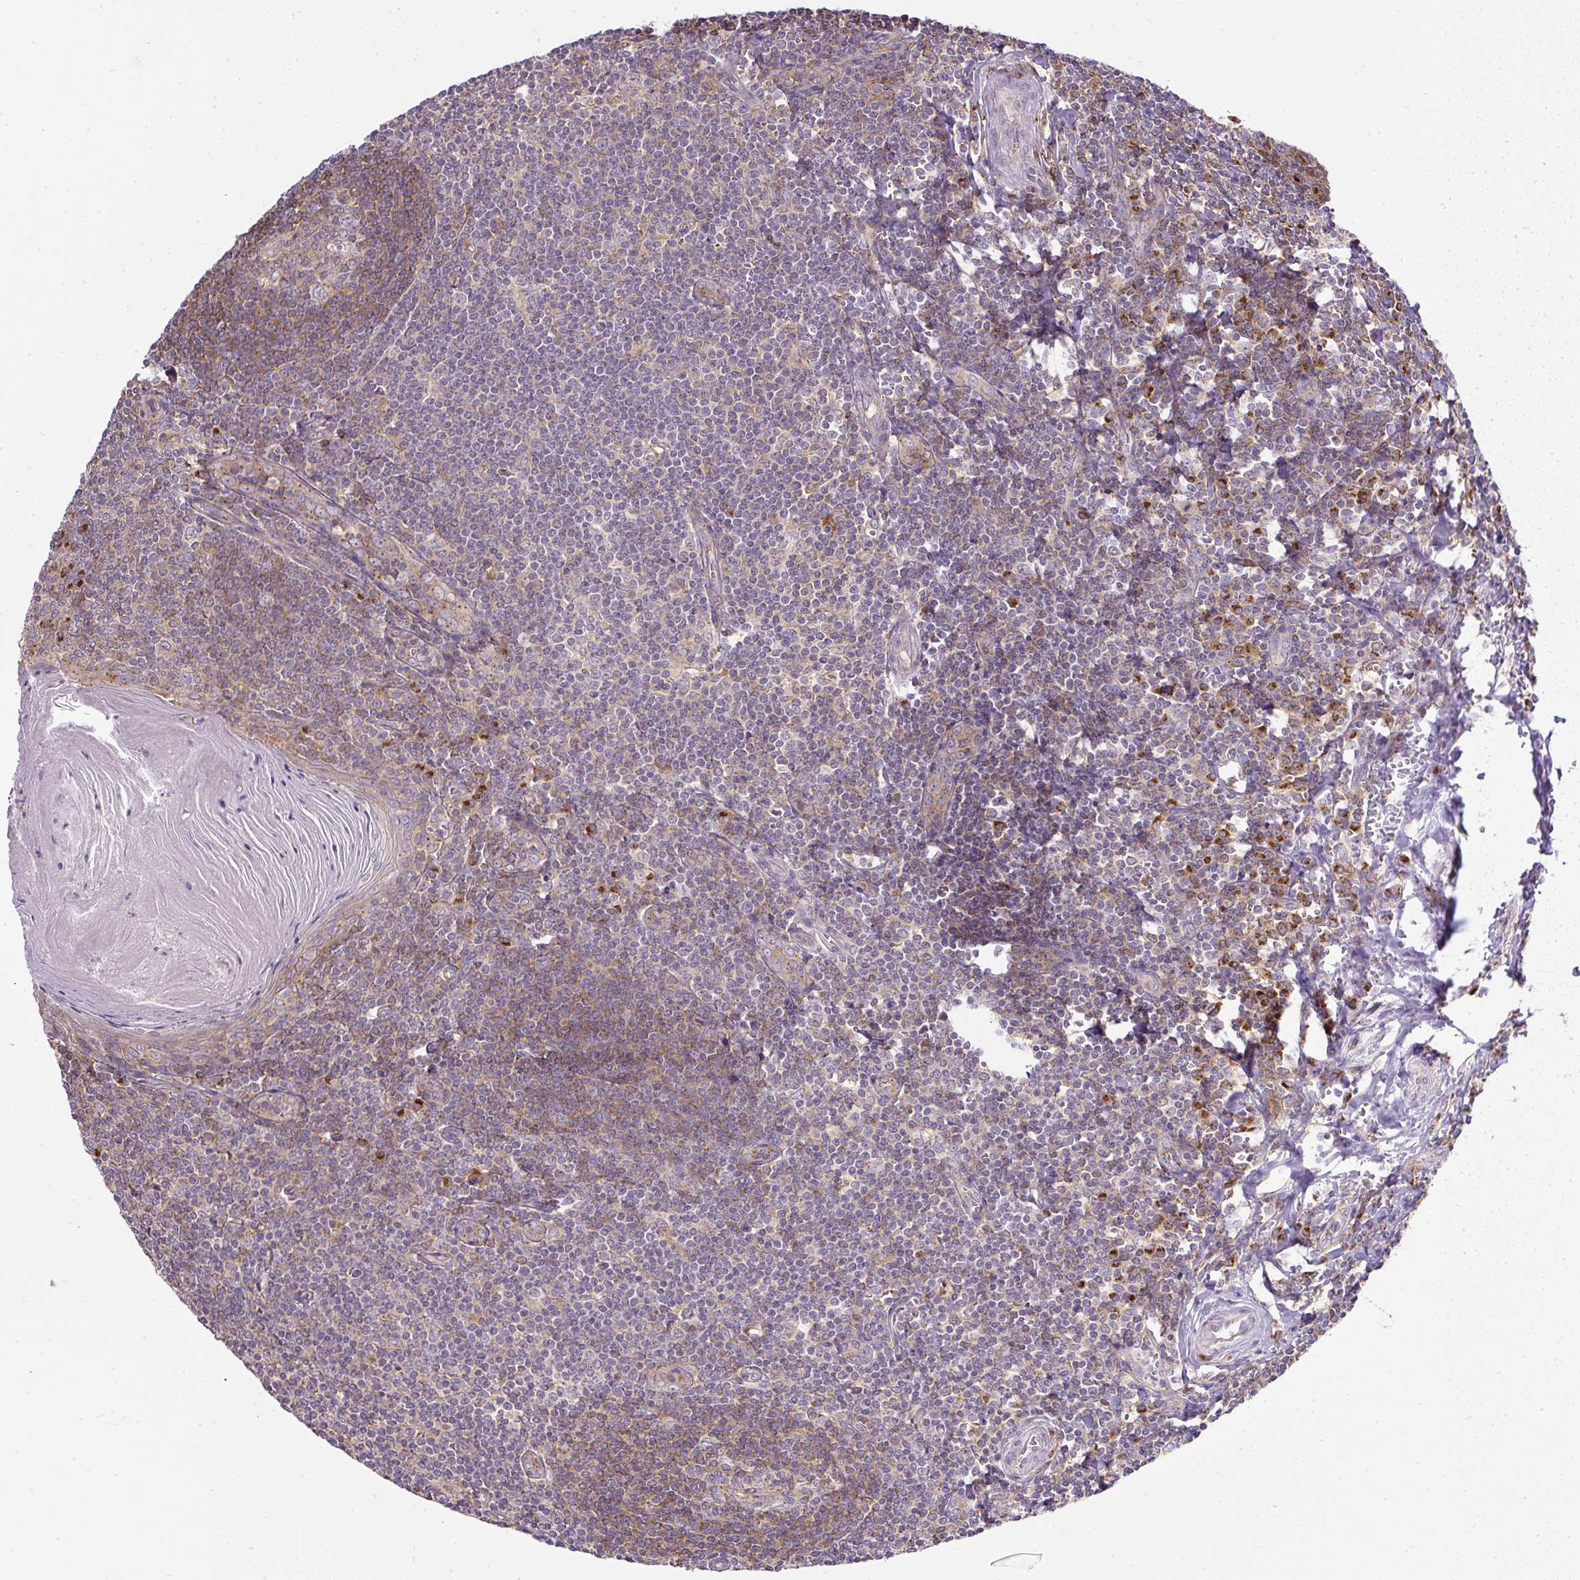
{"staining": {"intensity": "moderate", "quantity": "<25%", "location": "cytoplasmic/membranous"}, "tissue": "tonsil", "cell_type": "Germinal center cells", "image_type": "normal", "snomed": [{"axis": "morphology", "description": "Normal tissue, NOS"}, {"axis": "topography", "description": "Tonsil"}], "caption": "Immunohistochemistry (IHC) of benign tonsil reveals low levels of moderate cytoplasmic/membranous expression in about <25% of germinal center cells.", "gene": "SMC4", "patient": {"sex": "male", "age": 27}}